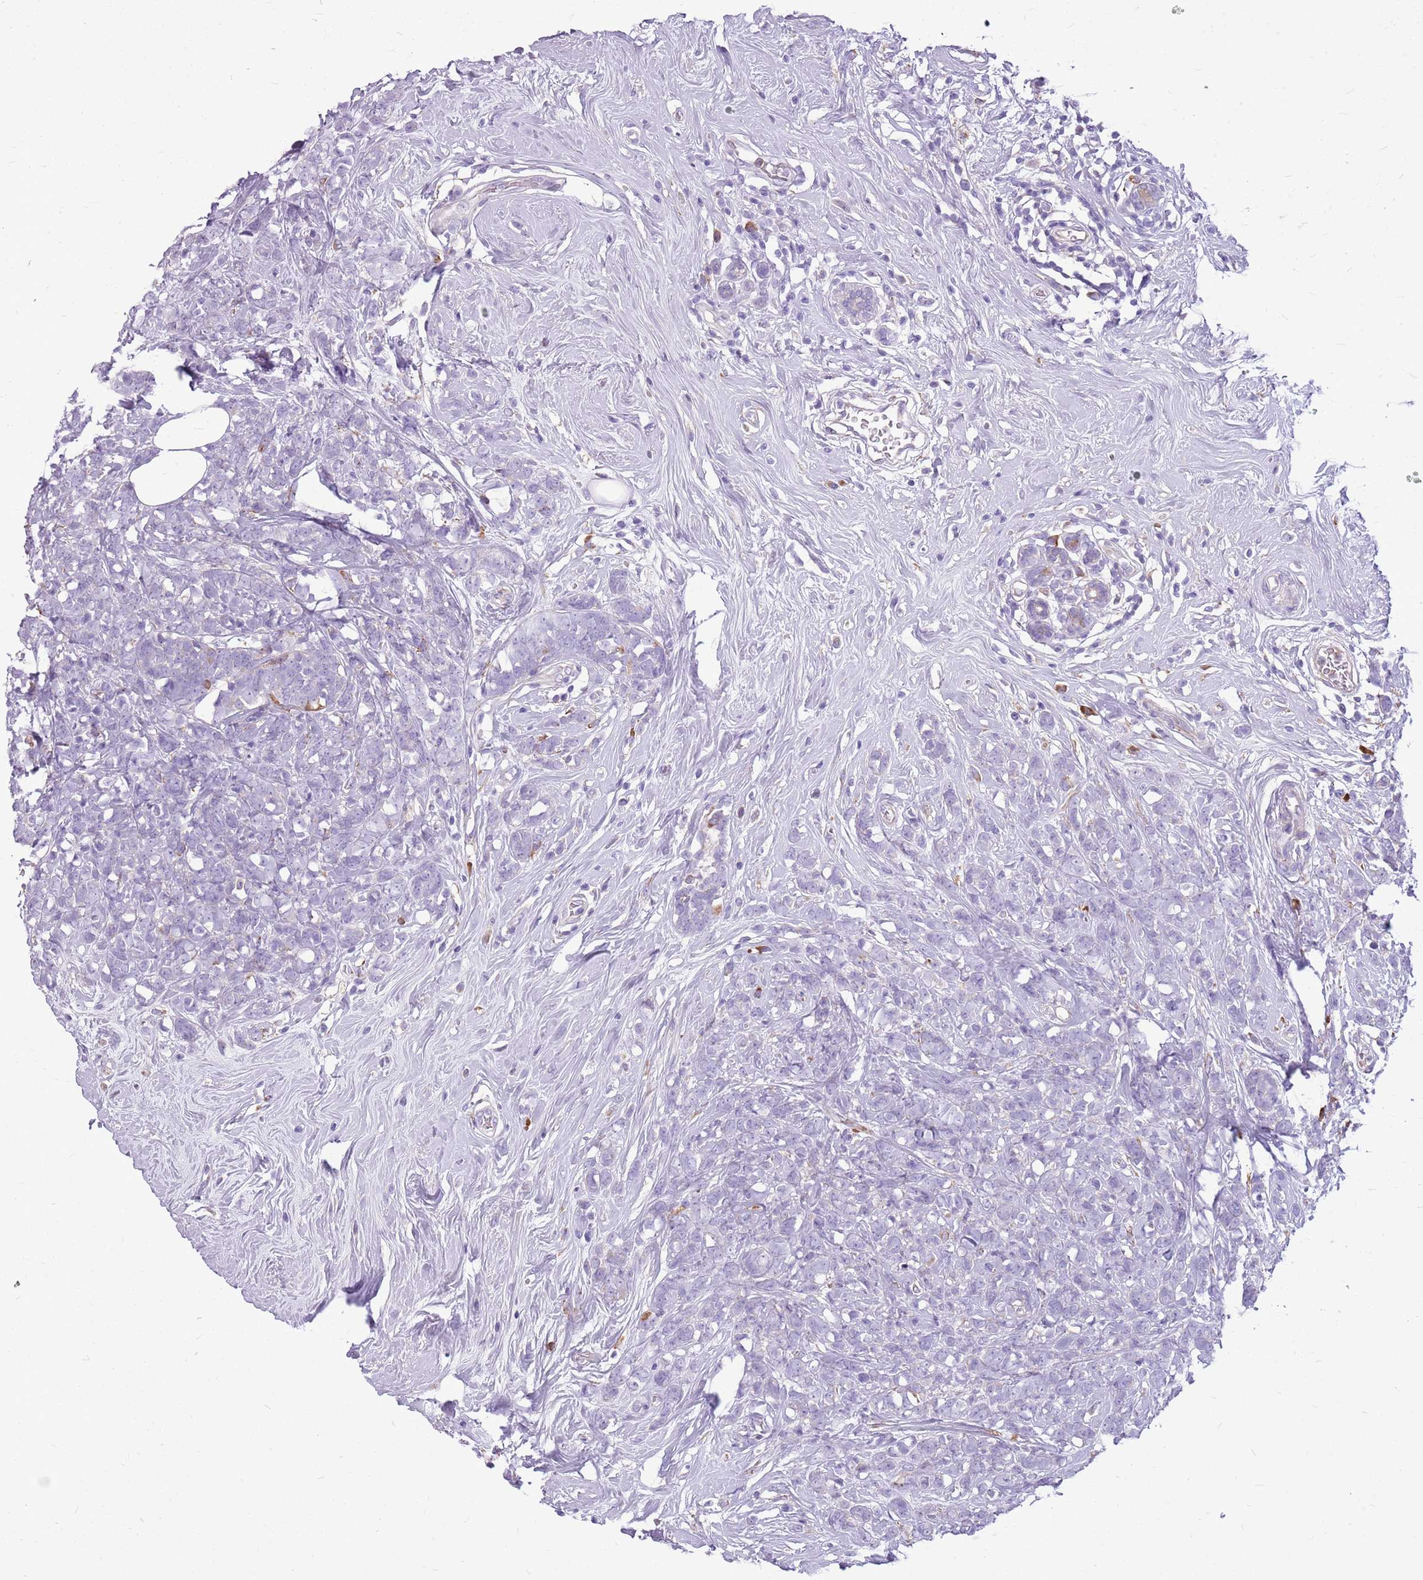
{"staining": {"intensity": "negative", "quantity": "none", "location": "none"}, "tissue": "breast cancer", "cell_type": "Tumor cells", "image_type": "cancer", "snomed": [{"axis": "morphology", "description": "Lobular carcinoma"}, {"axis": "topography", "description": "Breast"}], "caption": "Immunohistochemical staining of lobular carcinoma (breast) reveals no significant expression in tumor cells.", "gene": "KCTD19", "patient": {"sex": "female", "age": 58}}